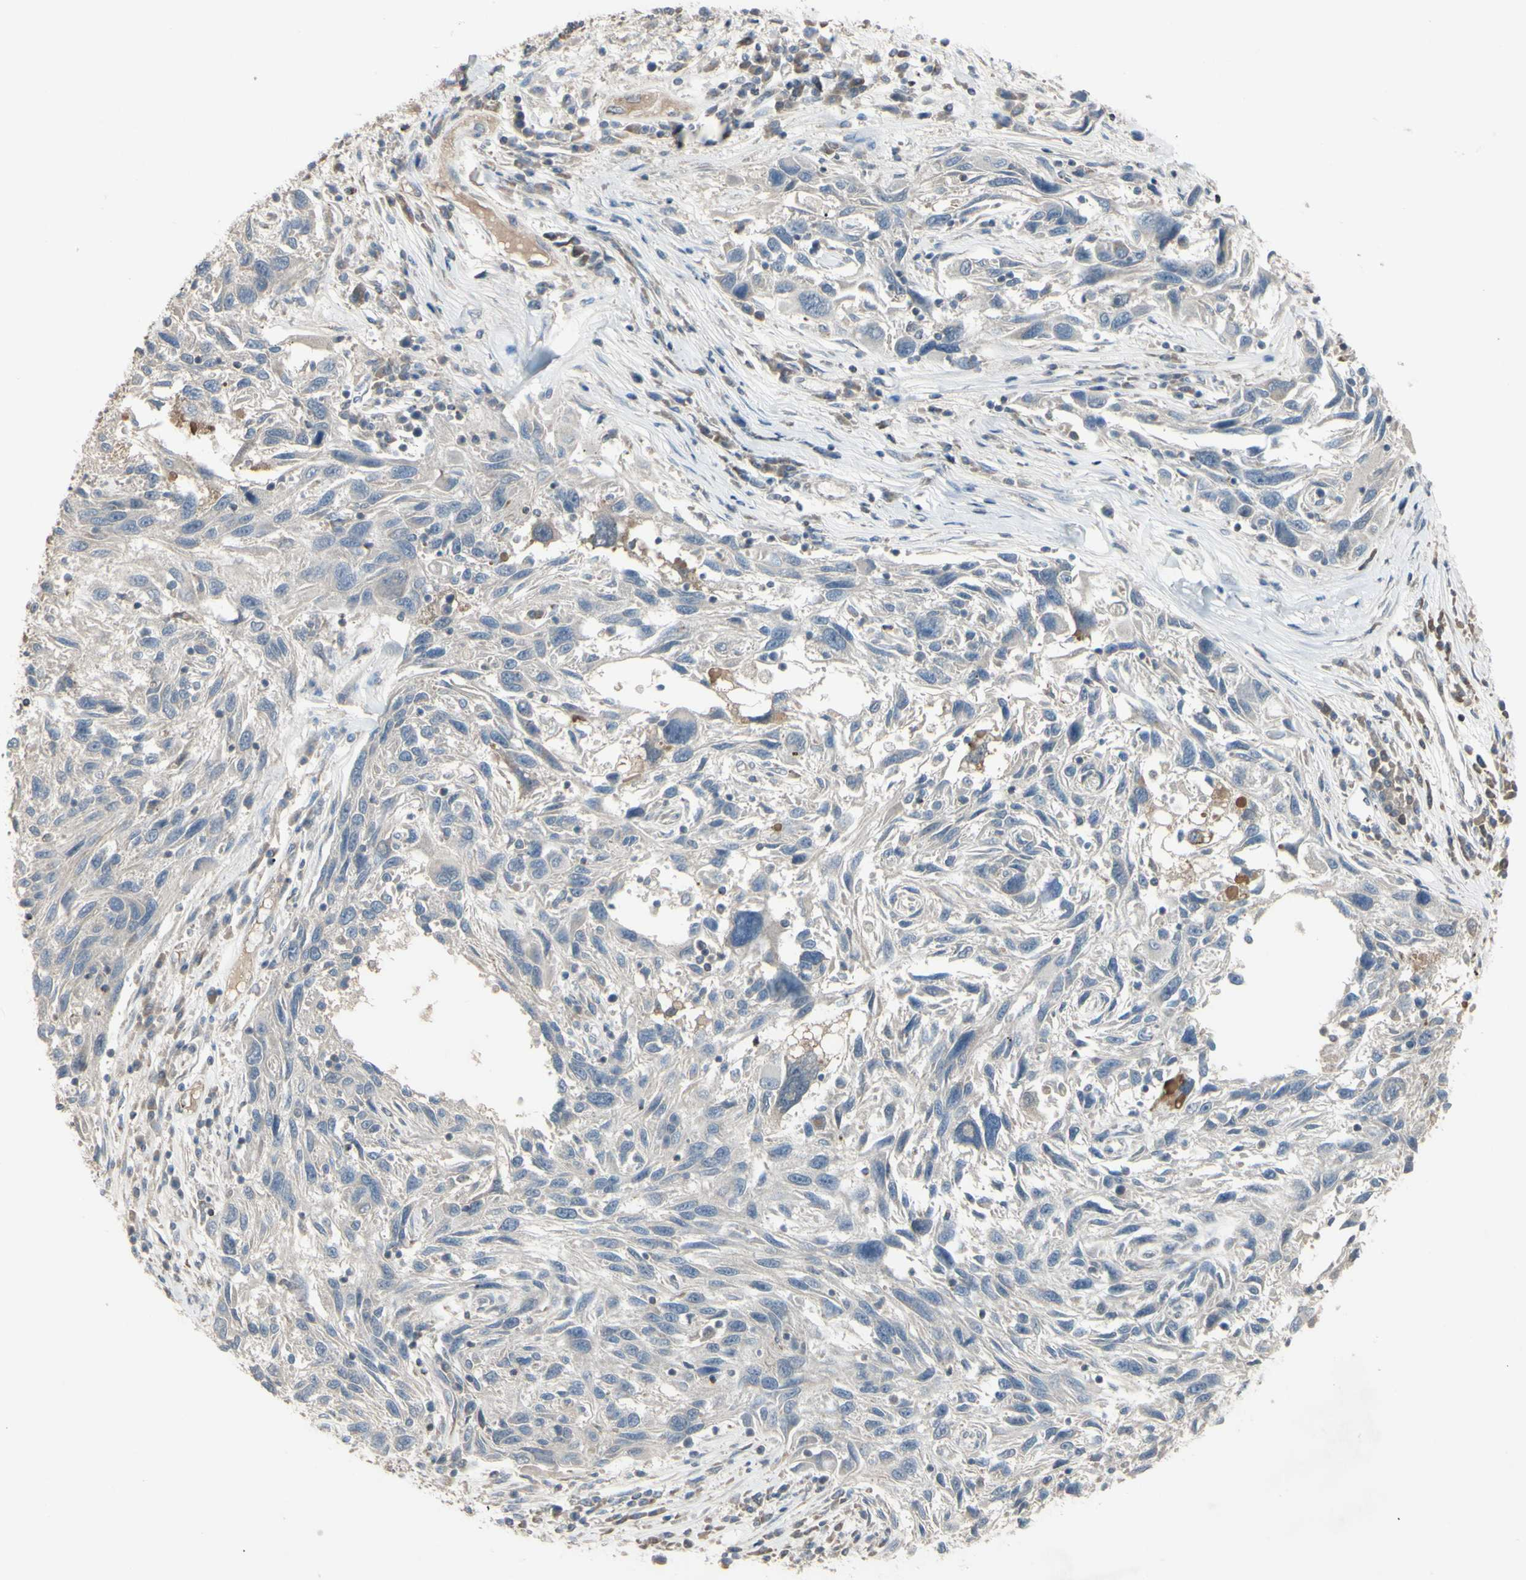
{"staining": {"intensity": "weak", "quantity": "<25%", "location": "cytoplasmic/membranous"}, "tissue": "melanoma", "cell_type": "Tumor cells", "image_type": "cancer", "snomed": [{"axis": "morphology", "description": "Malignant melanoma, NOS"}, {"axis": "topography", "description": "Skin"}], "caption": "Malignant melanoma was stained to show a protein in brown. There is no significant positivity in tumor cells.", "gene": "PIAS4", "patient": {"sex": "male", "age": 53}}